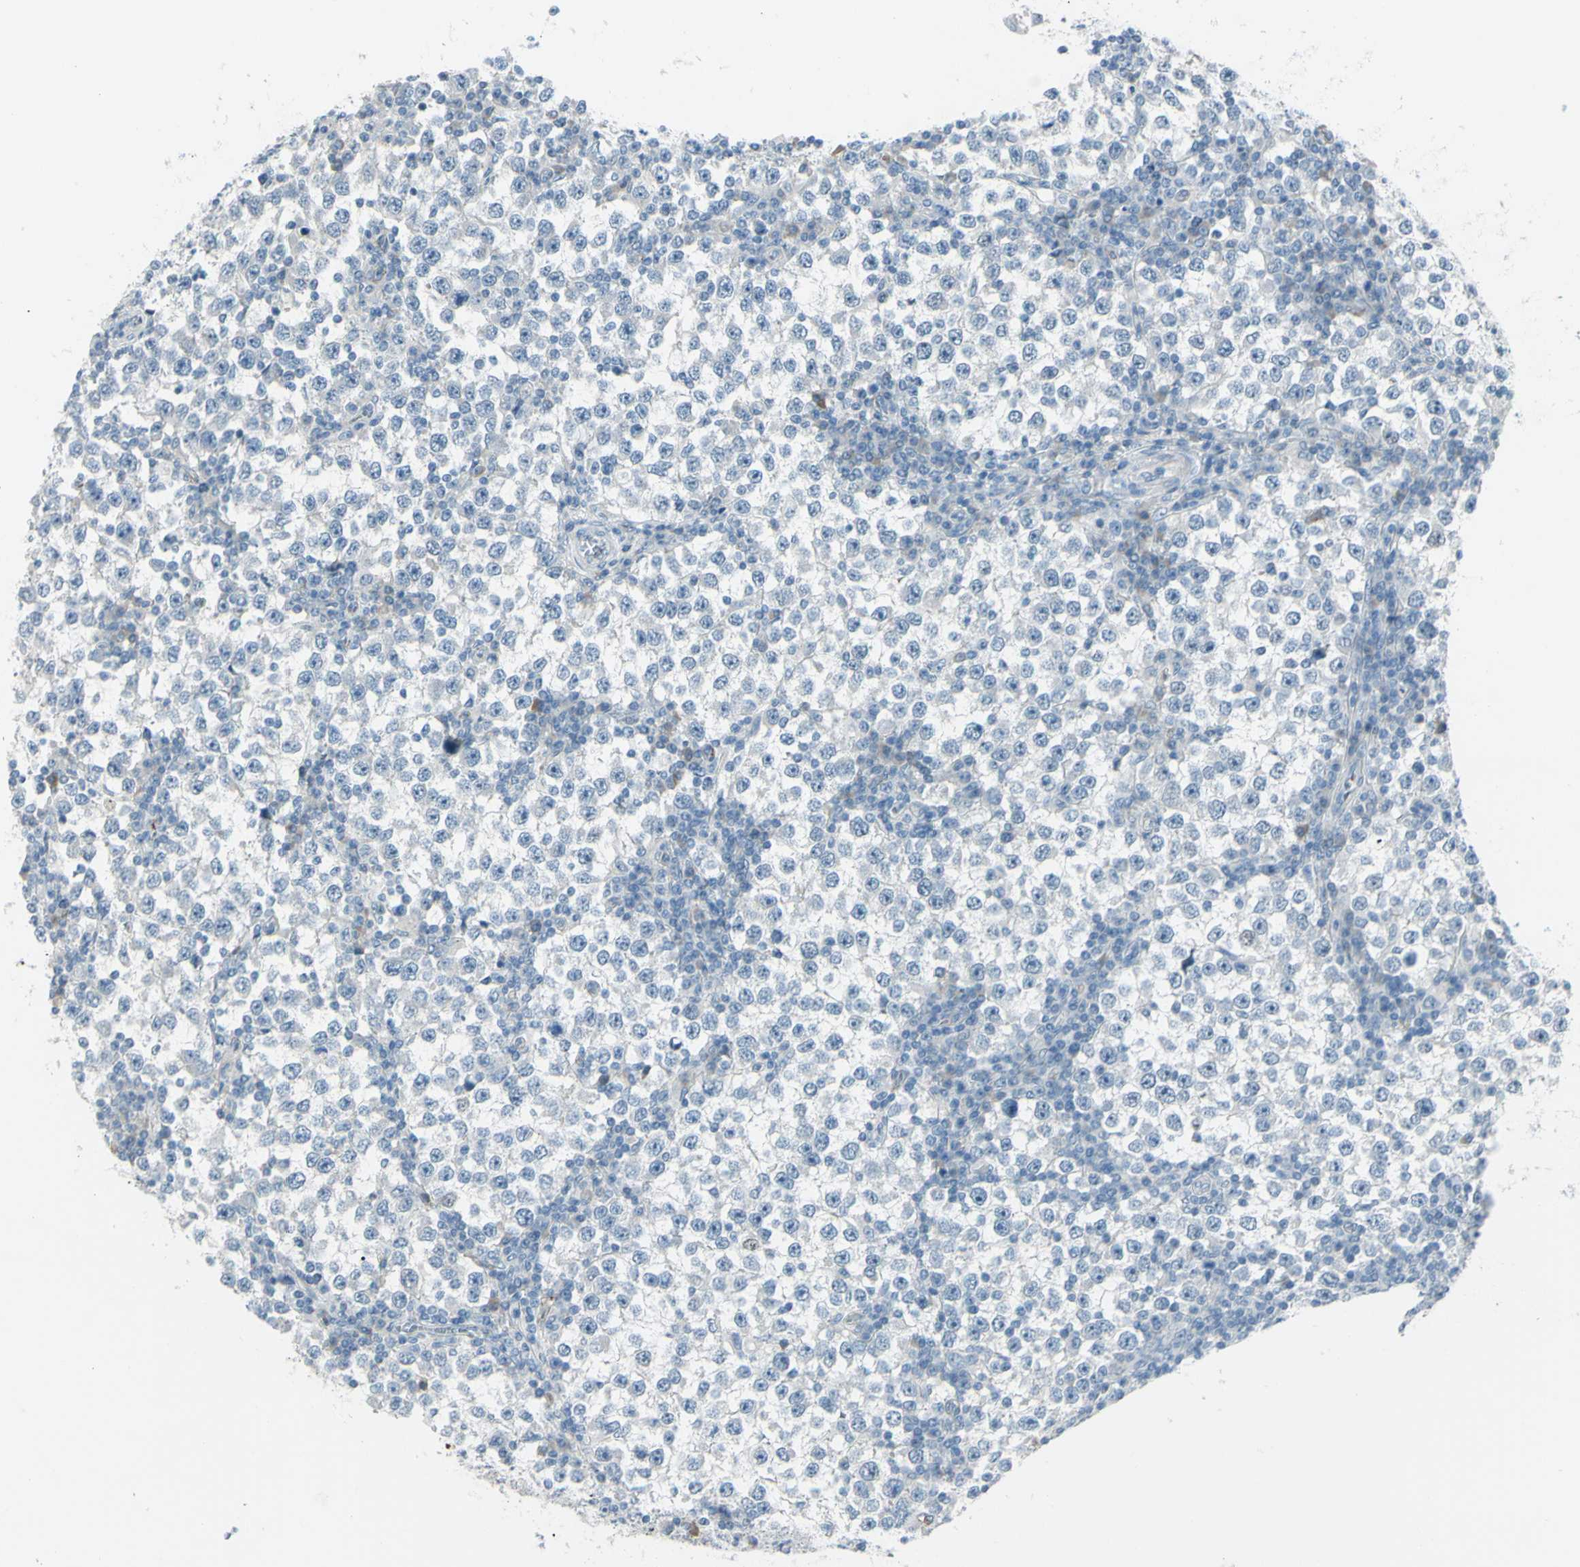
{"staining": {"intensity": "negative", "quantity": "none", "location": "none"}, "tissue": "testis cancer", "cell_type": "Tumor cells", "image_type": "cancer", "snomed": [{"axis": "morphology", "description": "Seminoma, NOS"}, {"axis": "topography", "description": "Testis"}], "caption": "The image shows no significant expression in tumor cells of testis cancer.", "gene": "GPR34", "patient": {"sex": "male", "age": 65}}